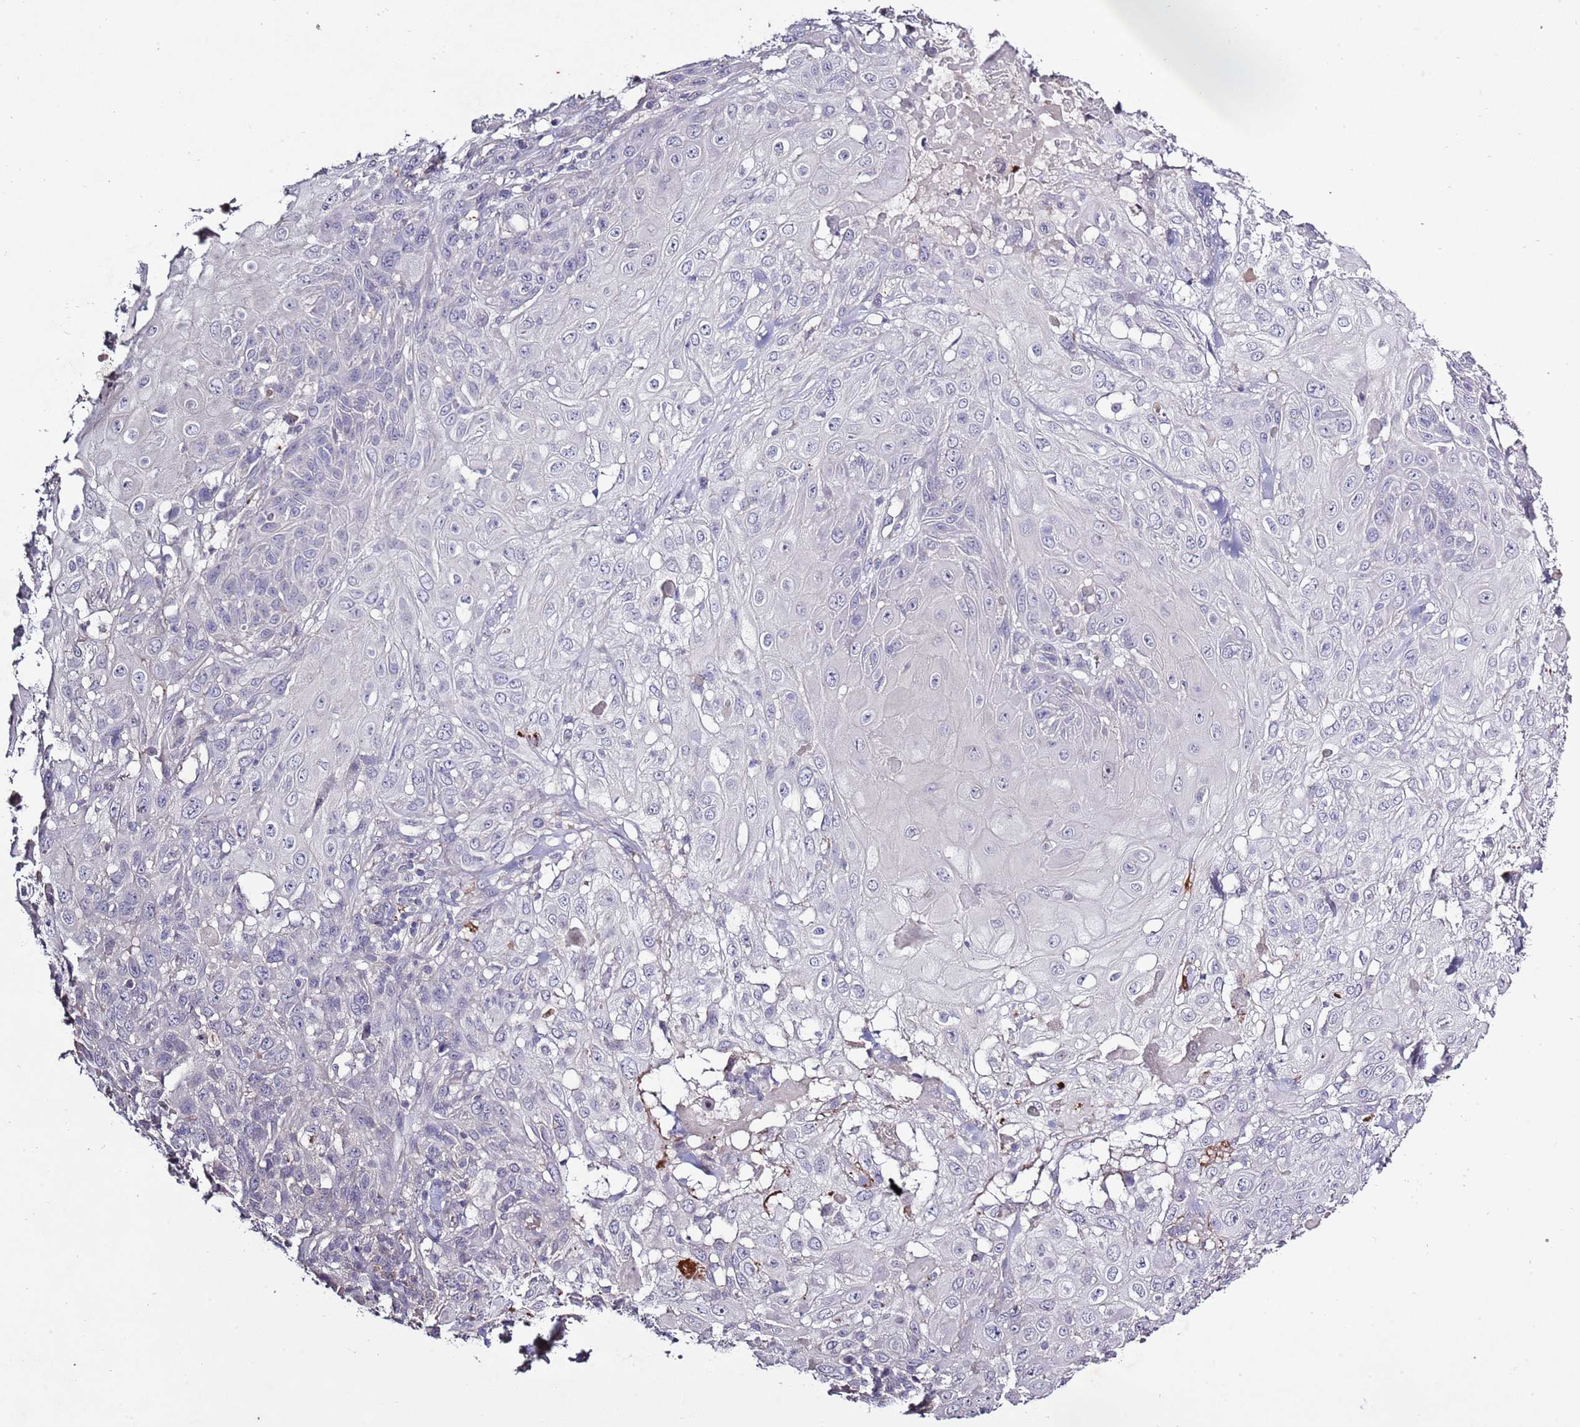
{"staining": {"intensity": "negative", "quantity": "none", "location": "none"}, "tissue": "skin cancer", "cell_type": "Tumor cells", "image_type": "cancer", "snomed": [{"axis": "morphology", "description": "Normal tissue, NOS"}, {"axis": "morphology", "description": "Squamous cell carcinoma, NOS"}, {"axis": "topography", "description": "Skin"}, {"axis": "topography", "description": "Cartilage tissue"}], "caption": "IHC histopathology image of neoplastic tissue: skin squamous cell carcinoma stained with DAB (3,3'-diaminobenzidine) shows no significant protein staining in tumor cells.", "gene": "P2RY13", "patient": {"sex": "female", "age": 79}}